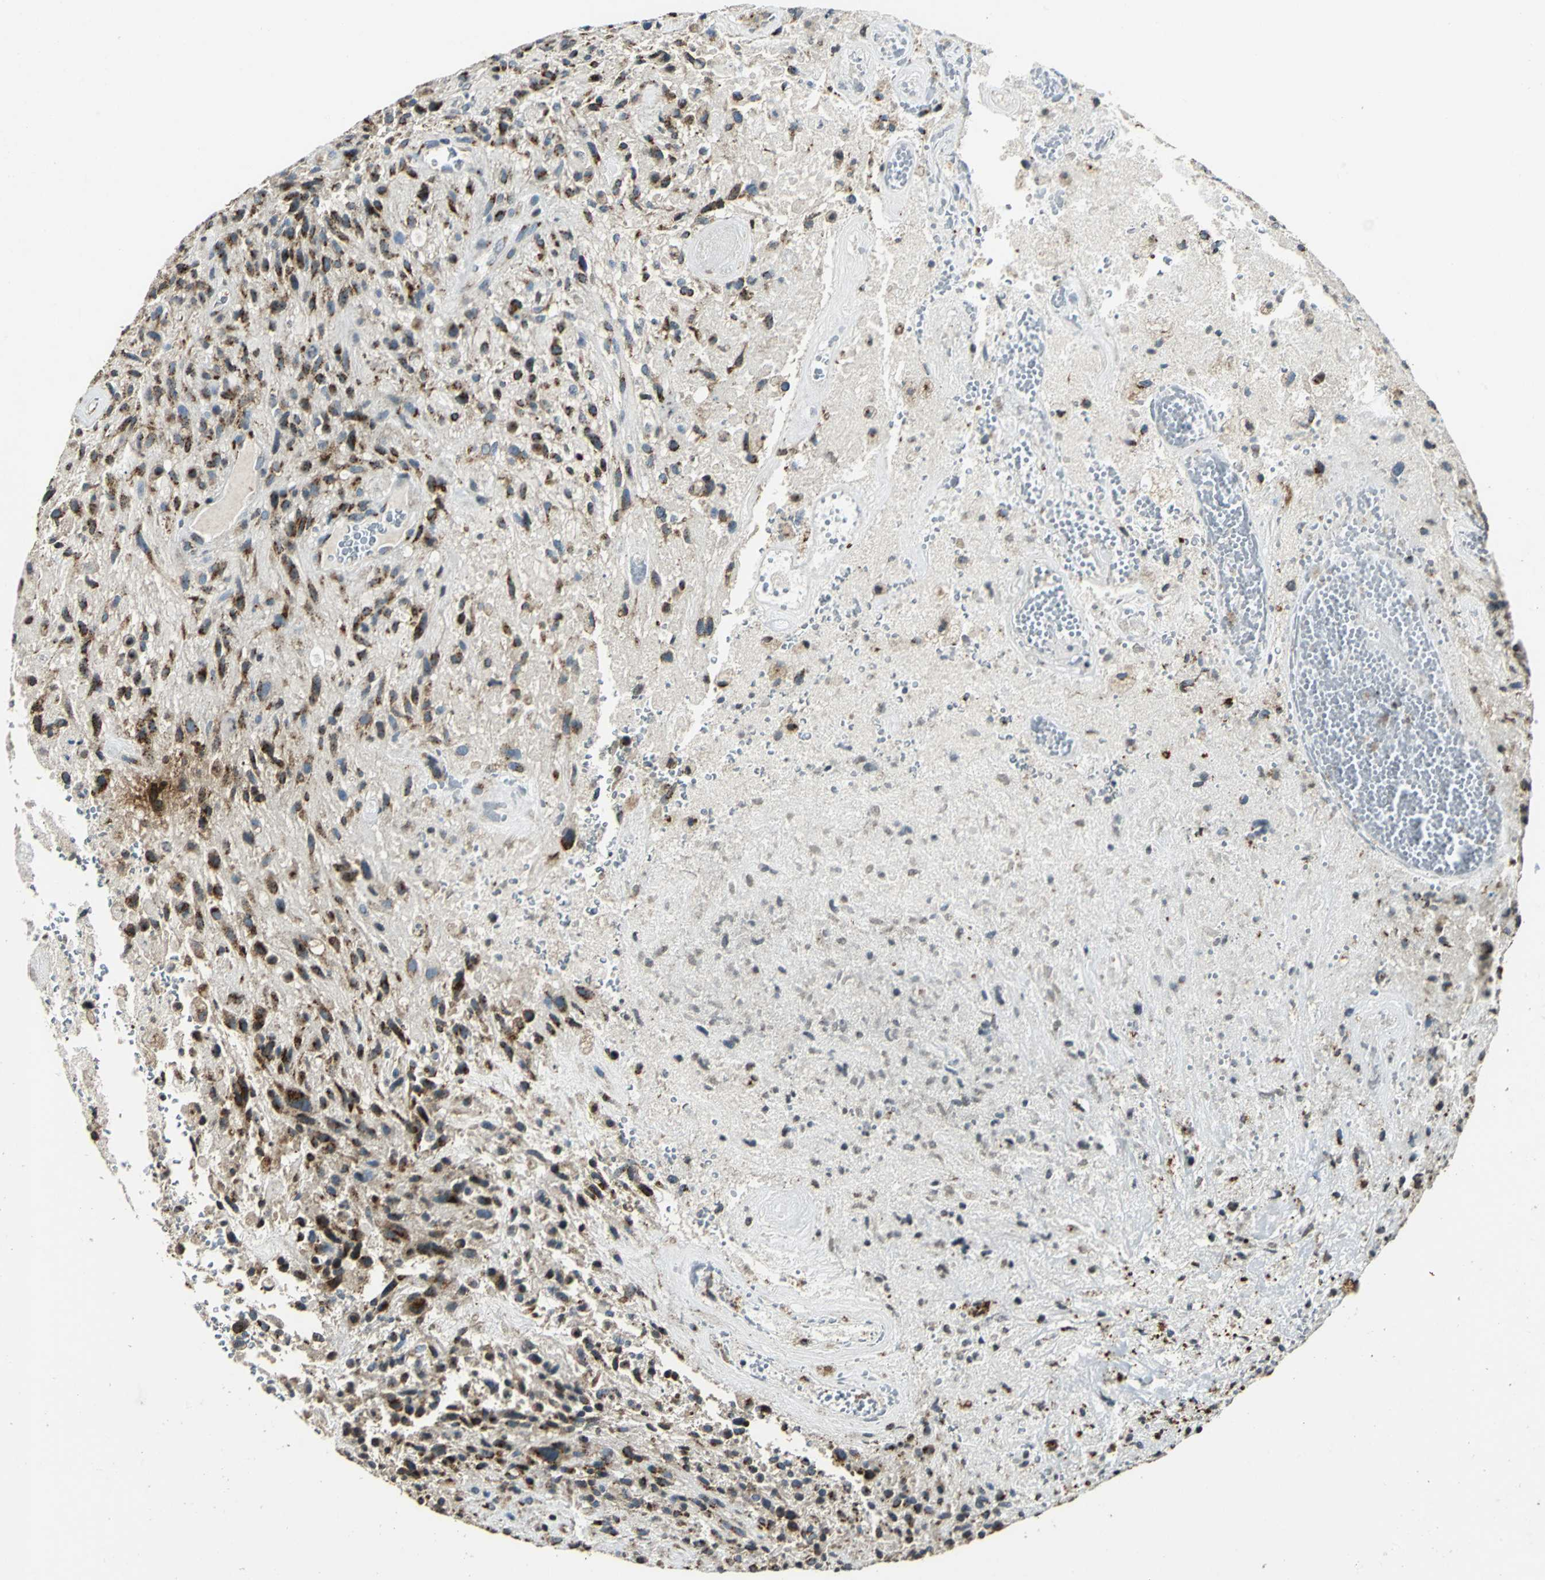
{"staining": {"intensity": "strong", "quantity": ">75%", "location": "cytoplasmic/membranous"}, "tissue": "glioma", "cell_type": "Tumor cells", "image_type": "cancer", "snomed": [{"axis": "morphology", "description": "Normal tissue, NOS"}, {"axis": "morphology", "description": "Glioma, malignant, High grade"}, {"axis": "topography", "description": "Cerebral cortex"}], "caption": "High-grade glioma (malignant) stained with IHC displays strong cytoplasmic/membranous staining in about >75% of tumor cells.", "gene": "TMEM115", "patient": {"sex": "male", "age": 75}}